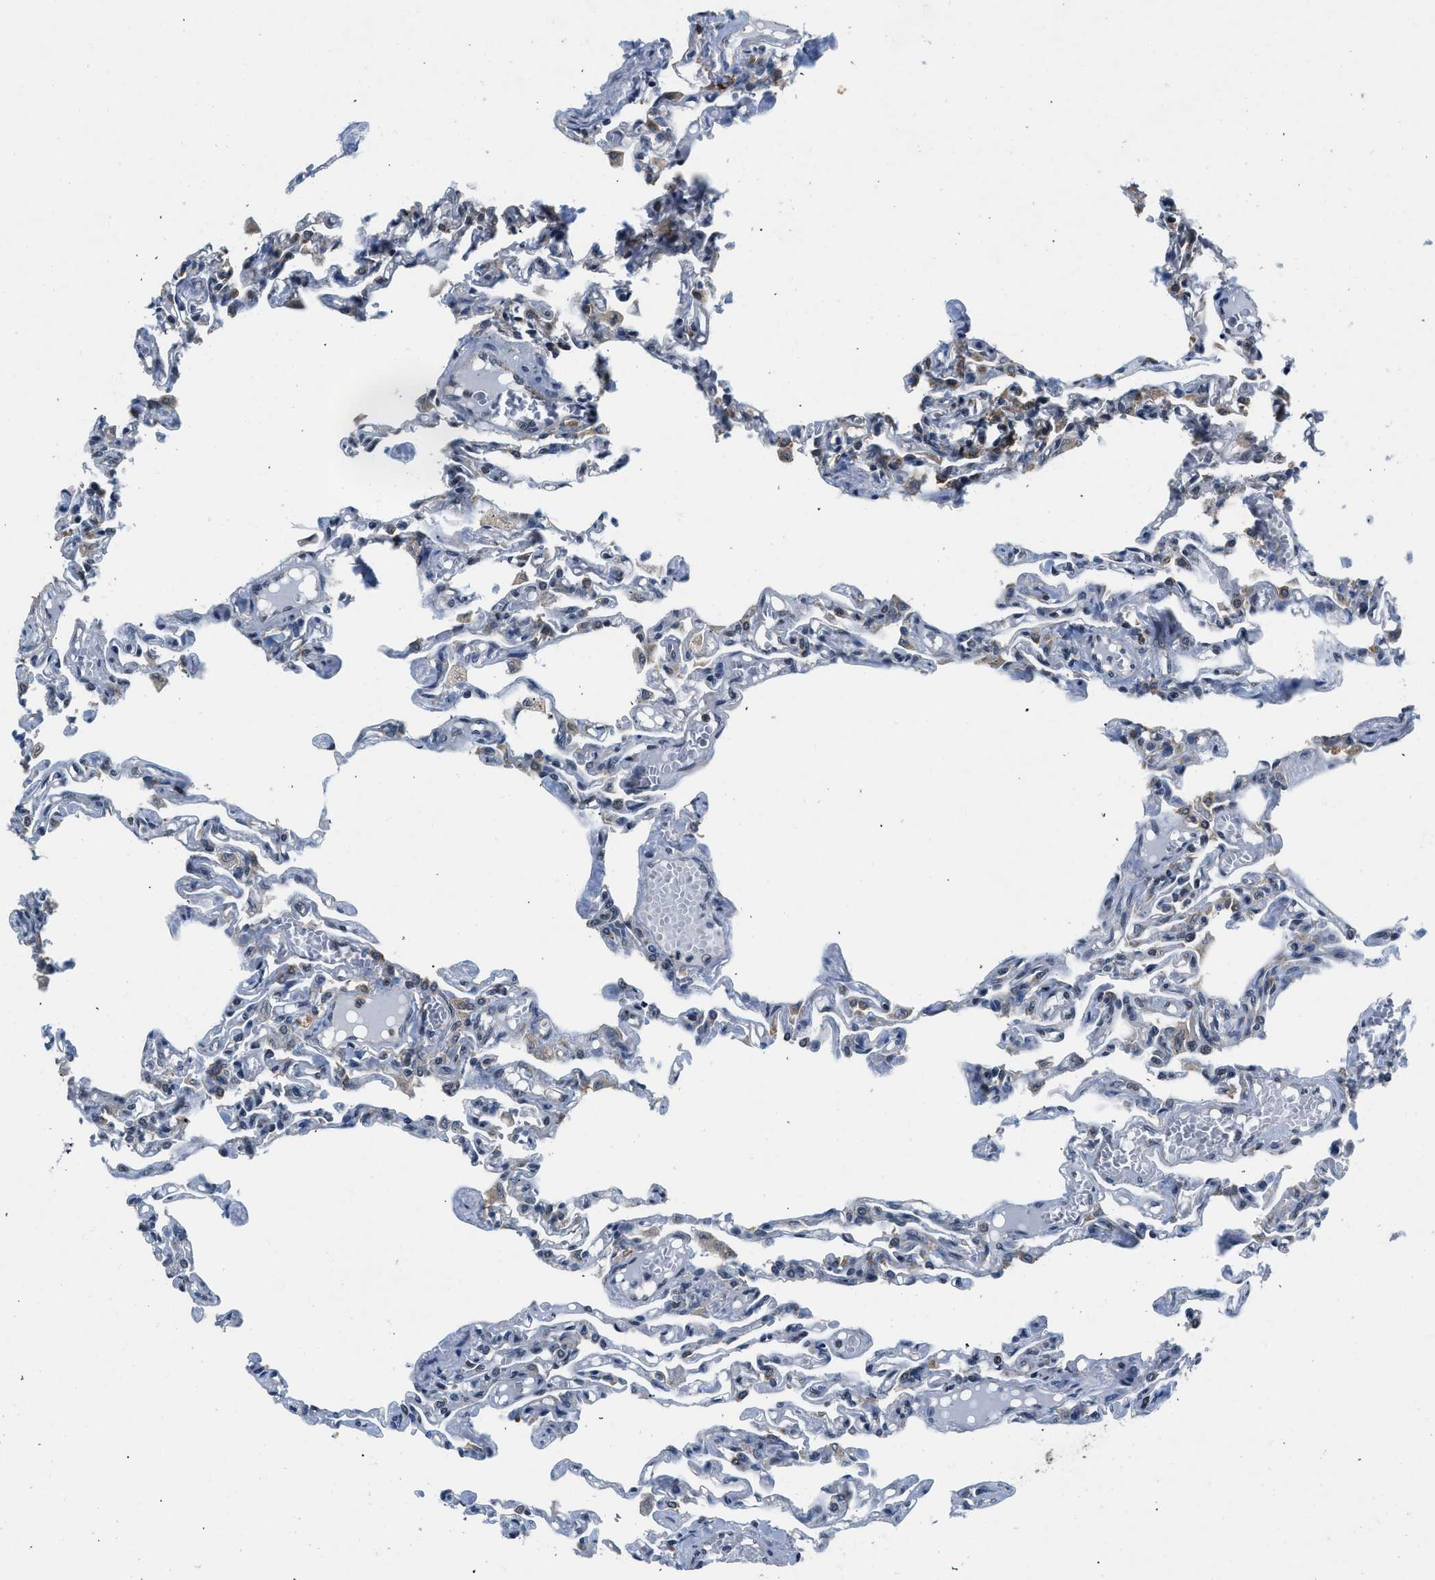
{"staining": {"intensity": "negative", "quantity": "none", "location": "none"}, "tissue": "lung", "cell_type": "Alveolar cells", "image_type": "normal", "snomed": [{"axis": "morphology", "description": "Normal tissue, NOS"}, {"axis": "topography", "description": "Lung"}], "caption": "Immunohistochemical staining of unremarkable lung demonstrates no significant staining in alveolar cells.", "gene": "PA2G4", "patient": {"sex": "male", "age": 21}}